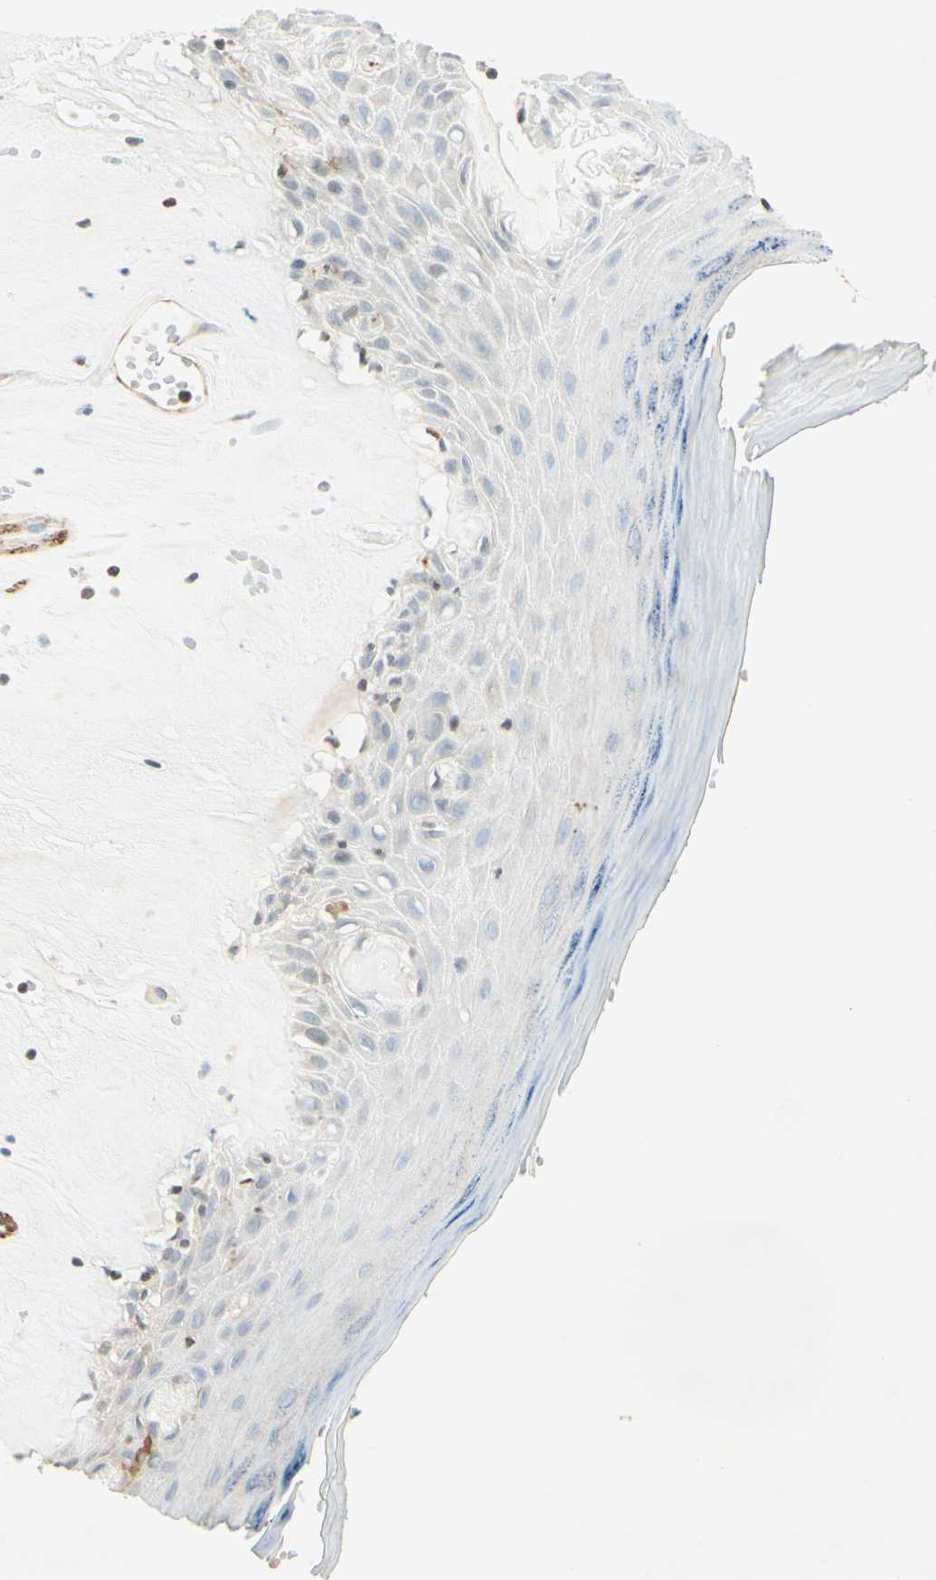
{"staining": {"intensity": "weak", "quantity": "<25%", "location": "cytoplasmic/membranous"}, "tissue": "skin", "cell_type": "Epidermal cells", "image_type": "normal", "snomed": [{"axis": "morphology", "description": "Normal tissue, NOS"}, {"axis": "morphology", "description": "Inflammation, NOS"}, {"axis": "topography", "description": "Vulva"}], "caption": "IHC of normal skin demonstrates no positivity in epidermal cells.", "gene": "MAP1B", "patient": {"sex": "female", "age": 84}}